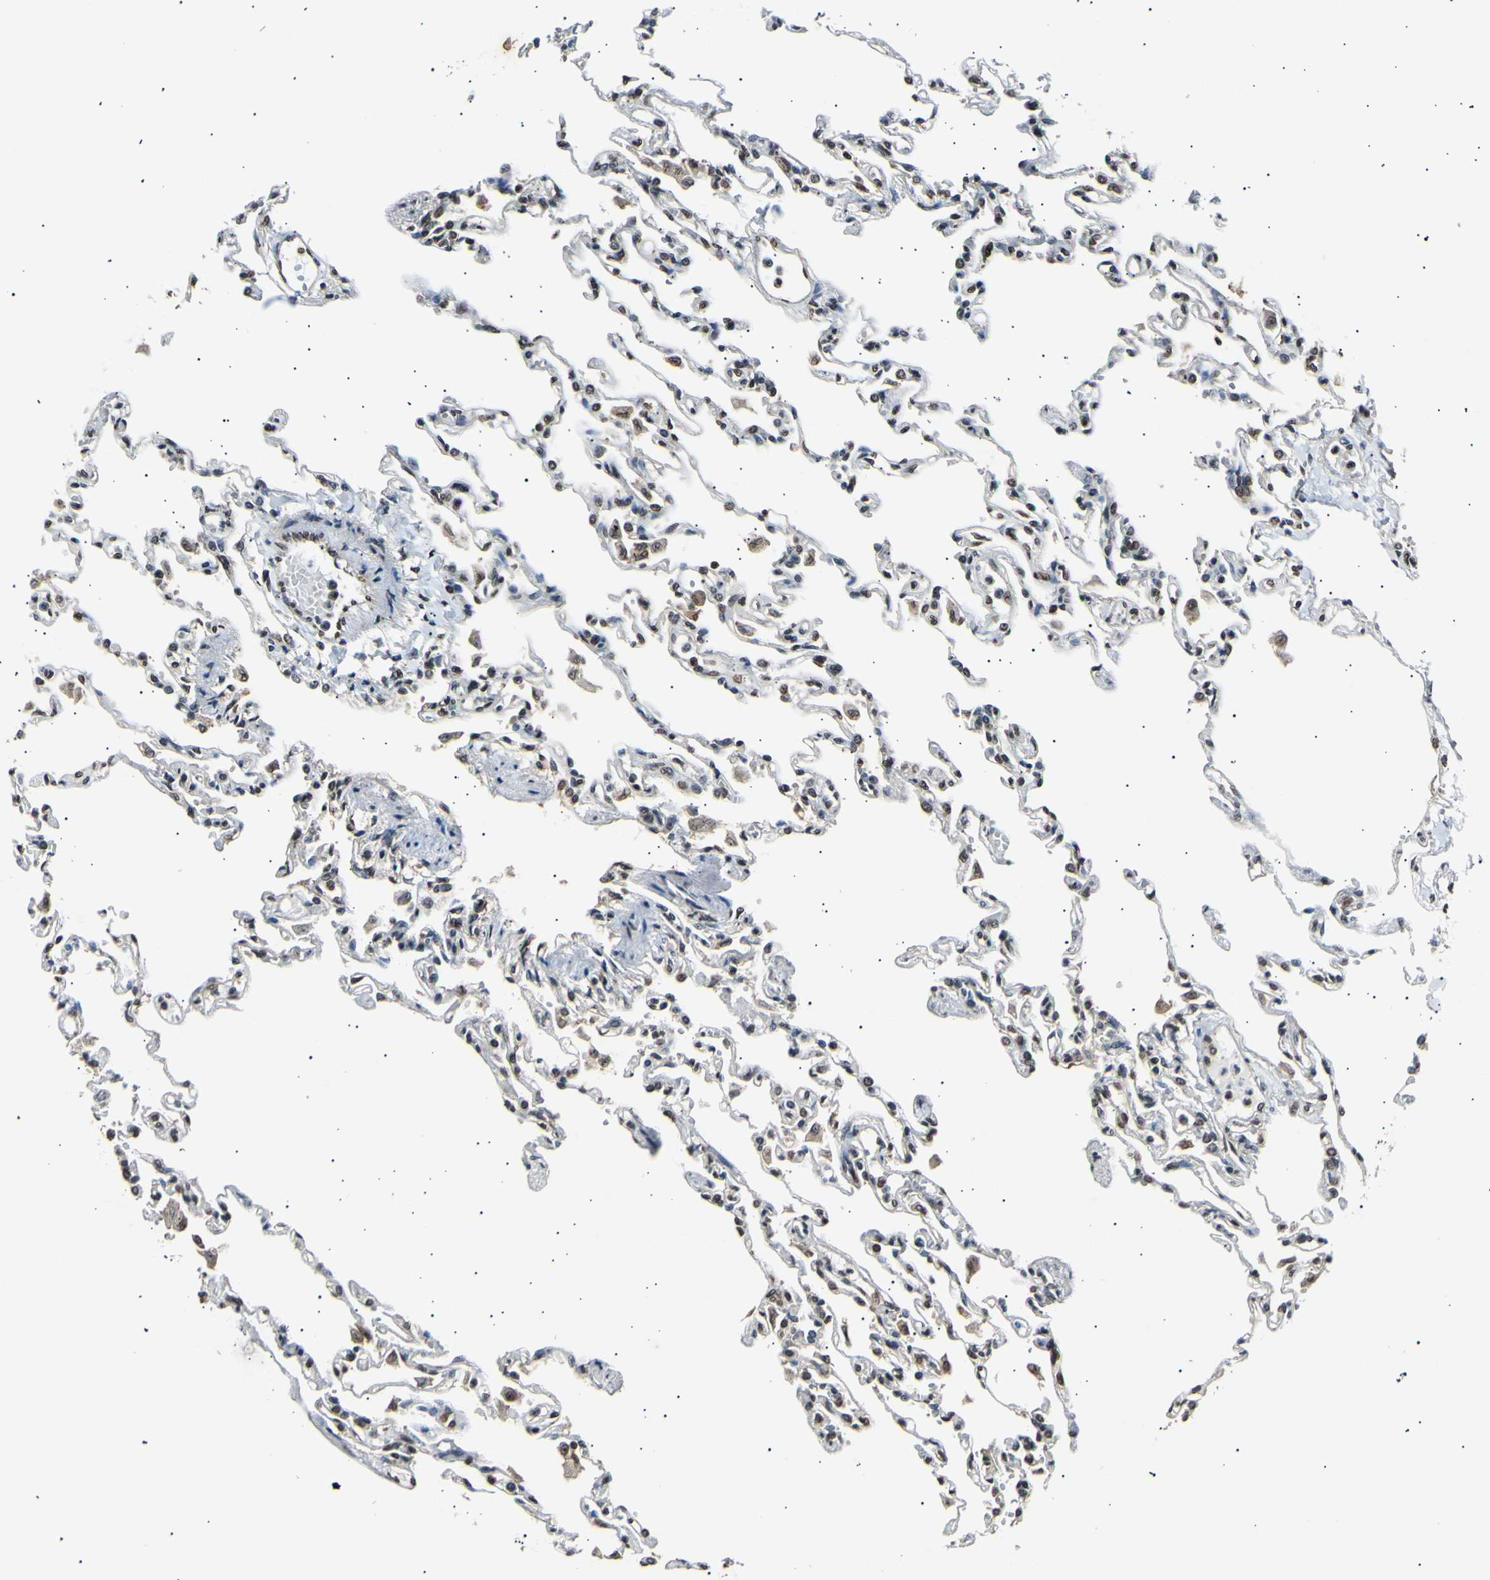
{"staining": {"intensity": "moderate", "quantity": ">75%", "location": "nuclear"}, "tissue": "lung", "cell_type": "Alveolar cells", "image_type": "normal", "snomed": [{"axis": "morphology", "description": "Normal tissue, NOS"}, {"axis": "topography", "description": "Lung"}], "caption": "An image of human lung stained for a protein reveals moderate nuclear brown staining in alveolar cells. (DAB (3,3'-diaminobenzidine) = brown stain, brightfield microscopy at high magnification).", "gene": "ANAPC7", "patient": {"sex": "male", "age": 21}}